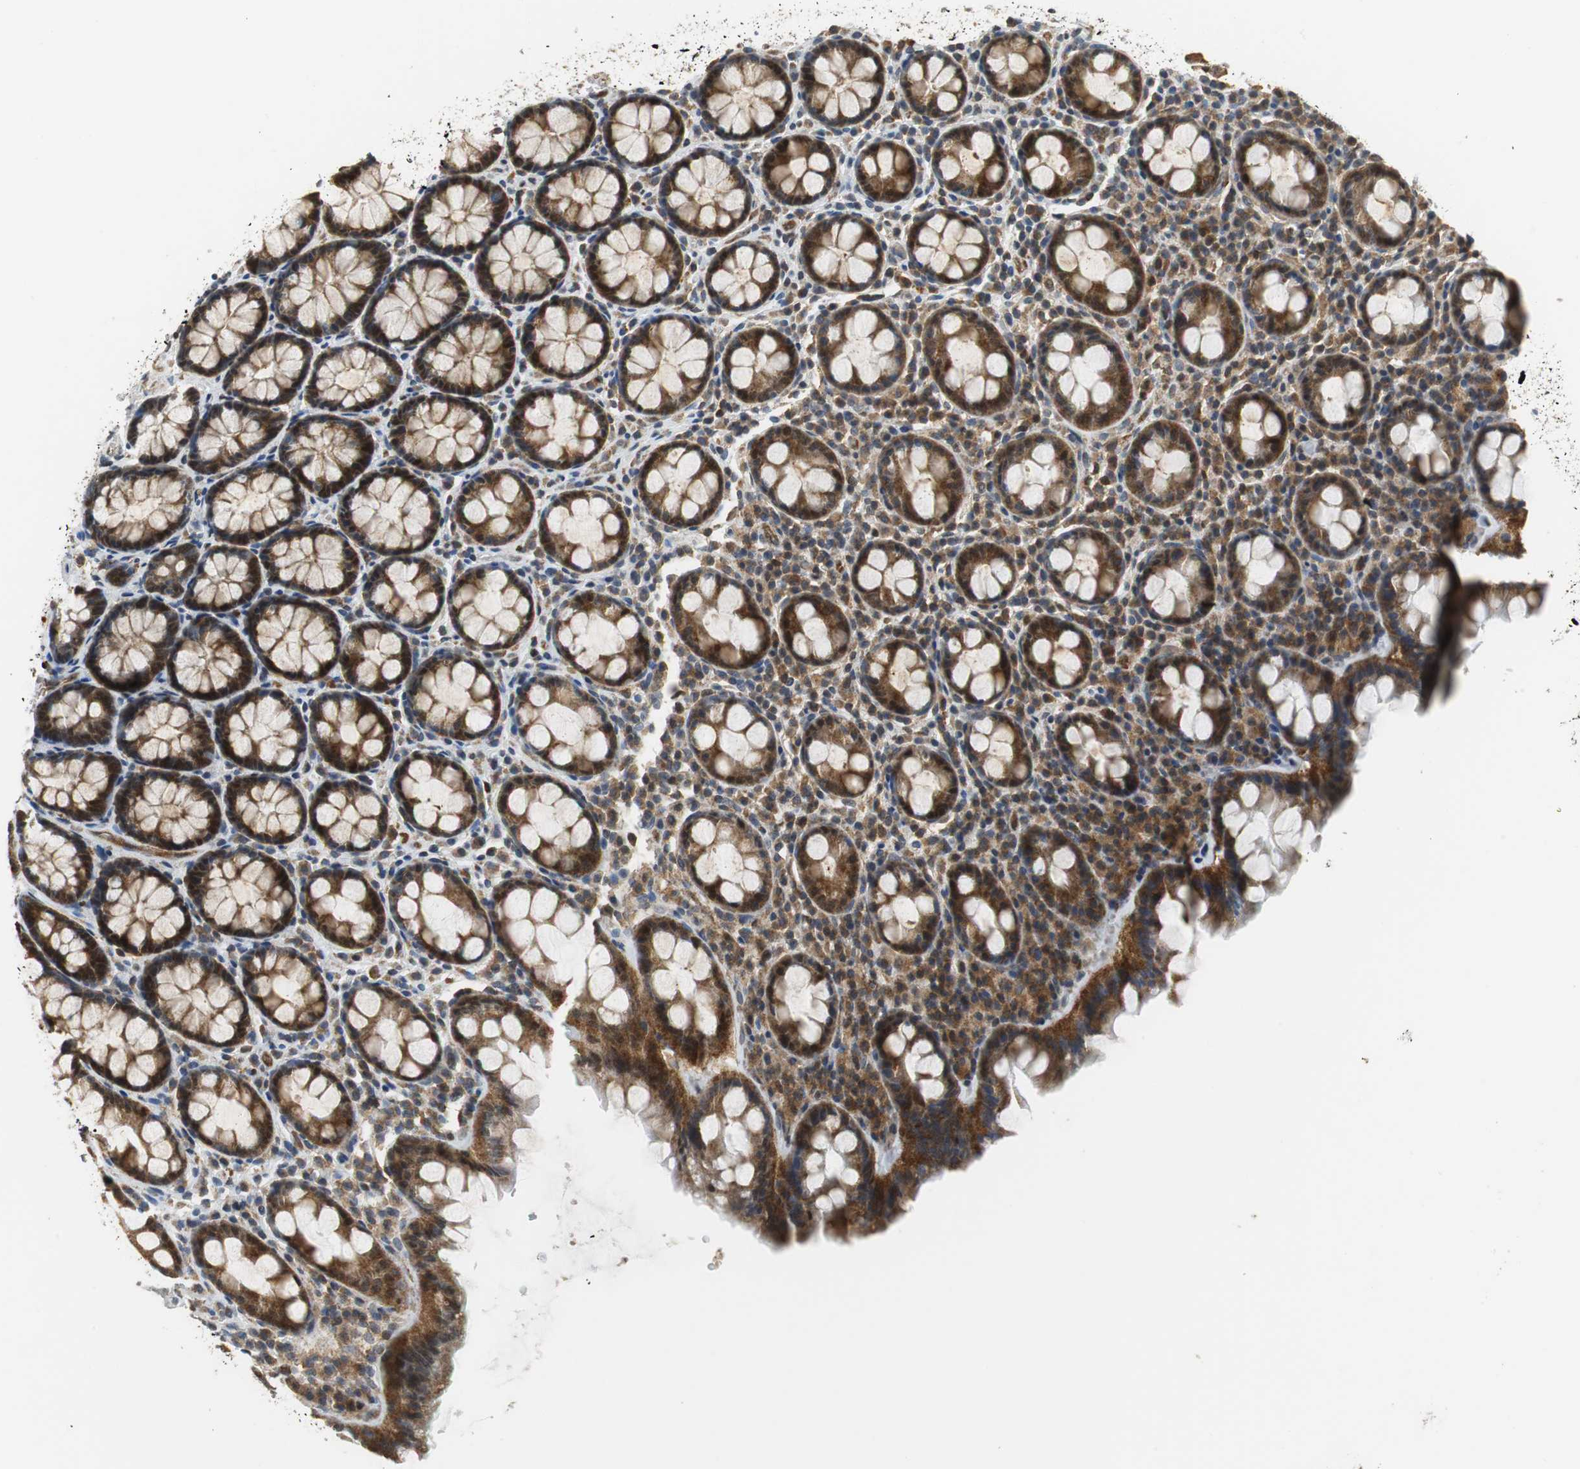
{"staining": {"intensity": "moderate", "quantity": ">75%", "location": "cytoplasmic/membranous"}, "tissue": "rectum", "cell_type": "Glandular cells", "image_type": "normal", "snomed": [{"axis": "morphology", "description": "Normal tissue, NOS"}, {"axis": "topography", "description": "Rectum"}], "caption": "Approximately >75% of glandular cells in benign rectum show moderate cytoplasmic/membranous protein expression as visualized by brown immunohistochemical staining.", "gene": "GSDMD", "patient": {"sex": "male", "age": 92}}